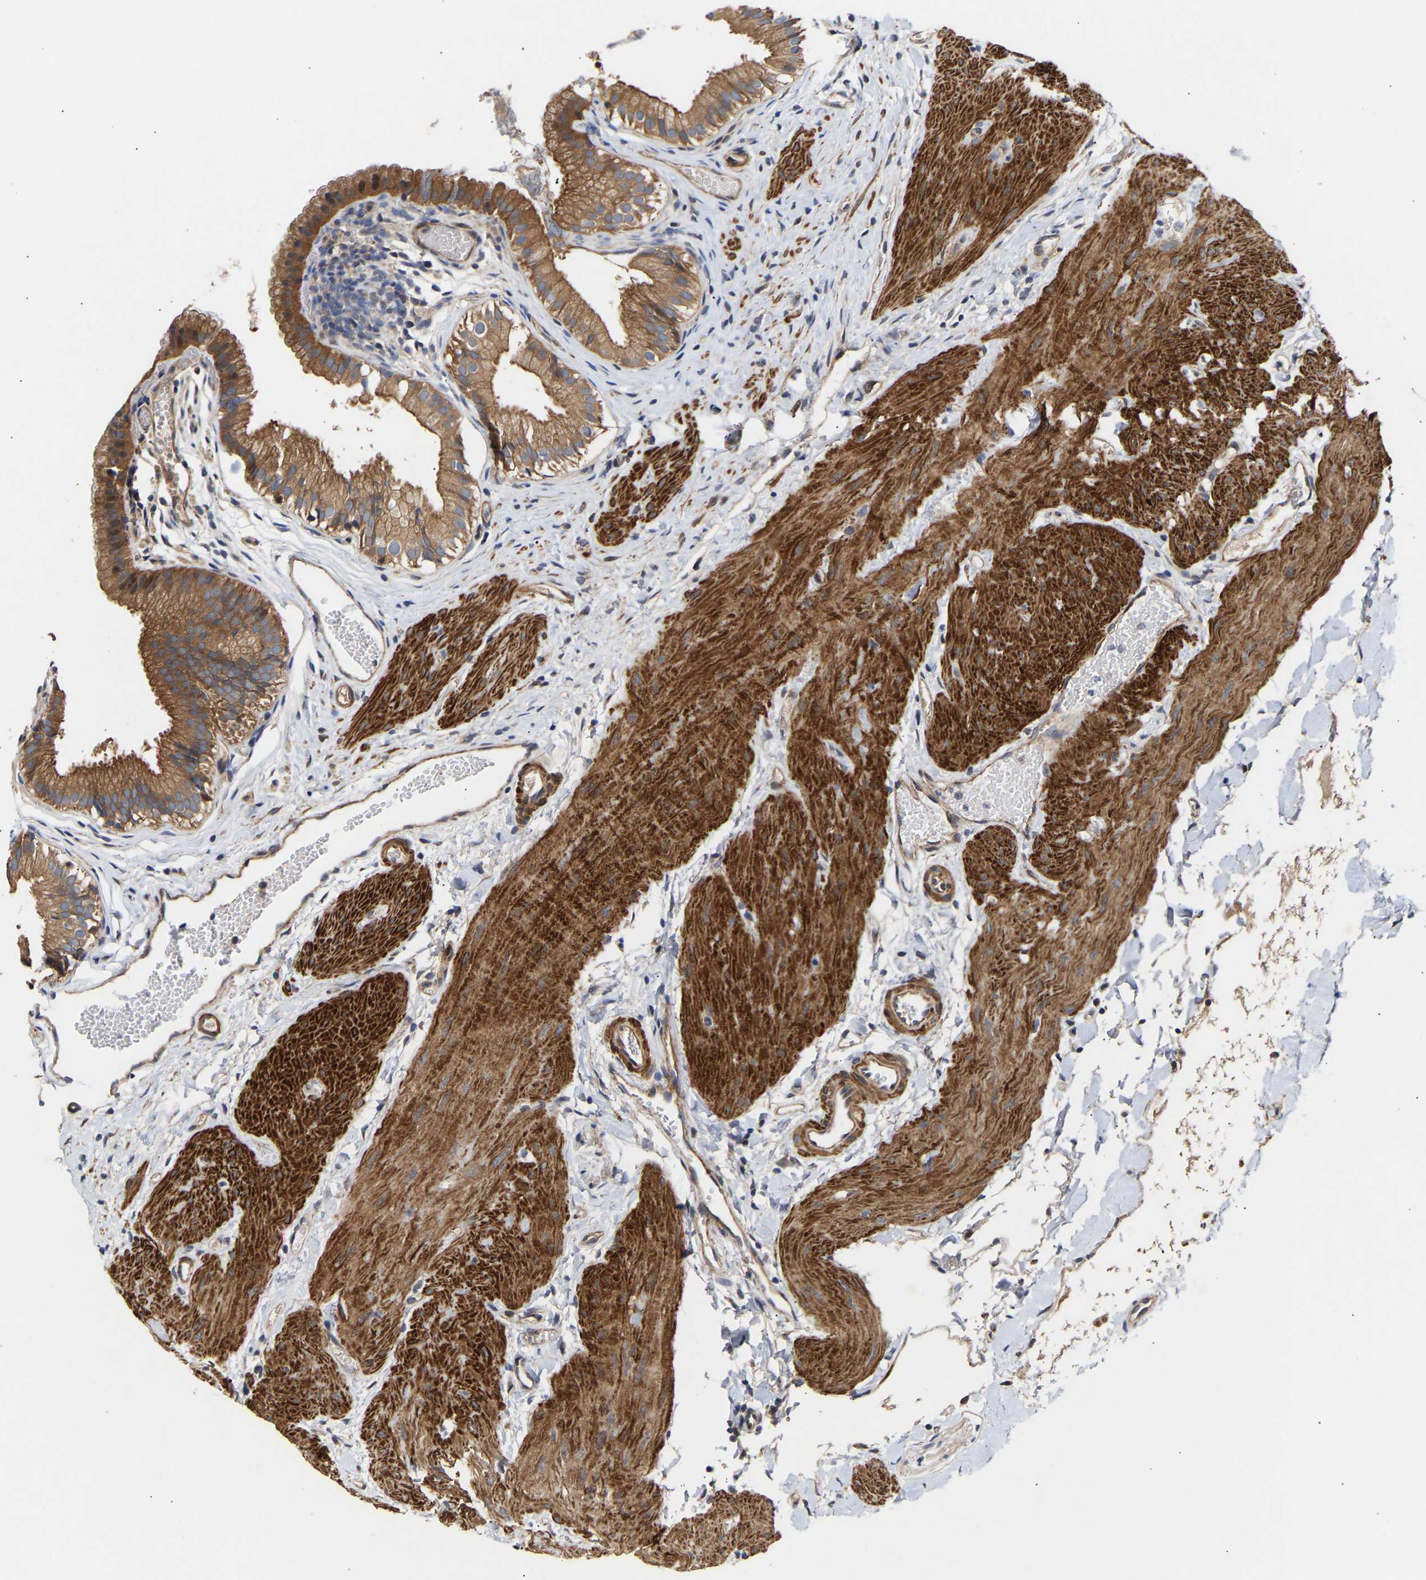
{"staining": {"intensity": "strong", "quantity": ">75%", "location": "cytoplasmic/membranous"}, "tissue": "gallbladder", "cell_type": "Glandular cells", "image_type": "normal", "snomed": [{"axis": "morphology", "description": "Normal tissue, NOS"}, {"axis": "topography", "description": "Gallbladder"}], "caption": "Strong cytoplasmic/membranous positivity for a protein is seen in about >75% of glandular cells of normal gallbladder using immunohistochemistry.", "gene": "KASH5", "patient": {"sex": "female", "age": 26}}